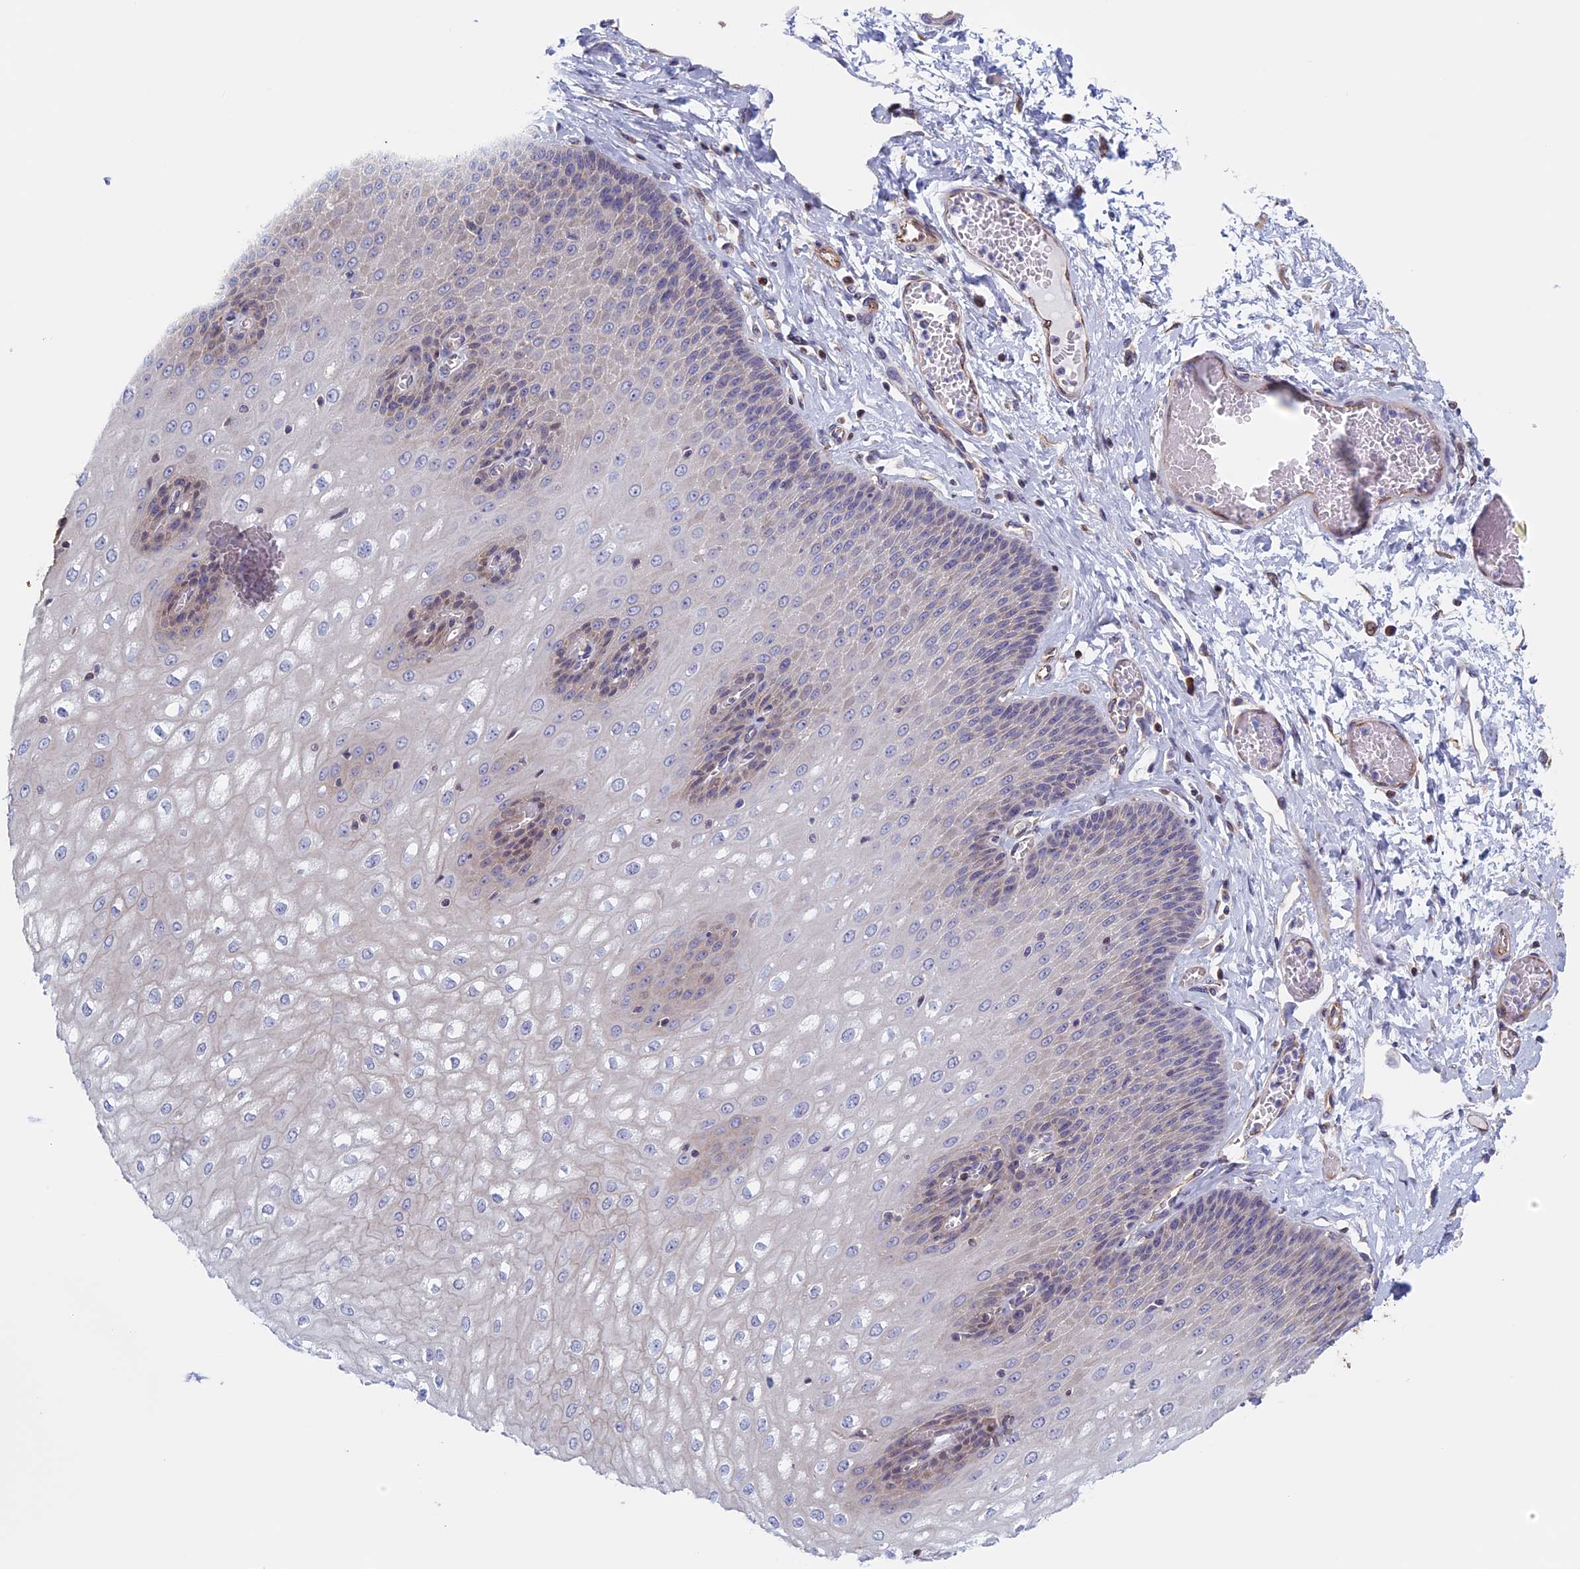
{"staining": {"intensity": "negative", "quantity": "none", "location": "none"}, "tissue": "esophagus", "cell_type": "Squamous epithelial cells", "image_type": "normal", "snomed": [{"axis": "morphology", "description": "Normal tissue, NOS"}, {"axis": "topography", "description": "Esophagus"}], "caption": "Immunohistochemical staining of unremarkable esophagus demonstrates no significant positivity in squamous epithelial cells.", "gene": "BCL2L10", "patient": {"sex": "male", "age": 60}}